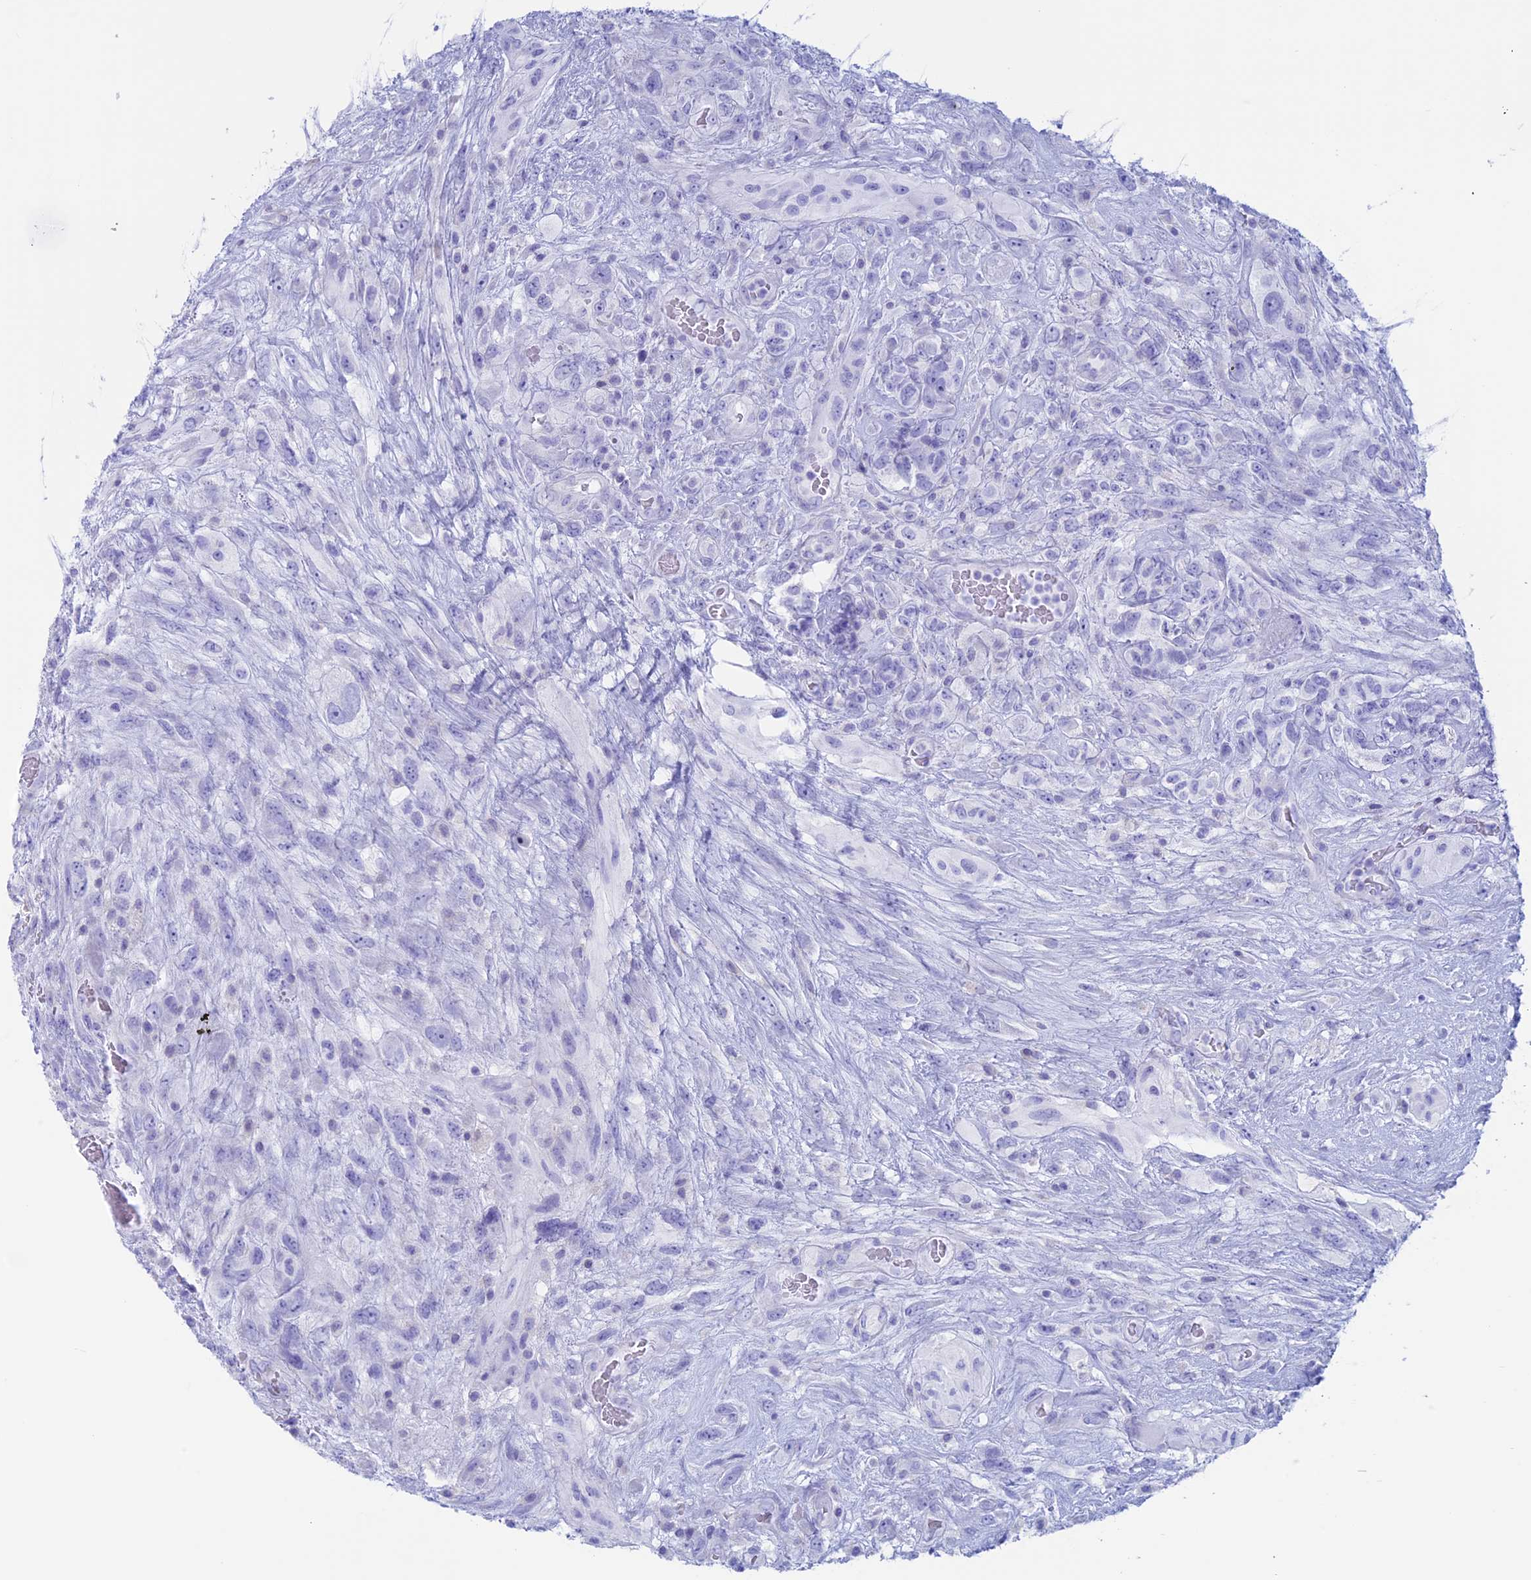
{"staining": {"intensity": "negative", "quantity": "none", "location": "none"}, "tissue": "glioma", "cell_type": "Tumor cells", "image_type": "cancer", "snomed": [{"axis": "morphology", "description": "Glioma, malignant, High grade"}, {"axis": "topography", "description": "Brain"}], "caption": "IHC image of neoplastic tissue: glioma stained with DAB (3,3'-diaminobenzidine) reveals no significant protein positivity in tumor cells. Nuclei are stained in blue.", "gene": "RP1", "patient": {"sex": "male", "age": 61}}